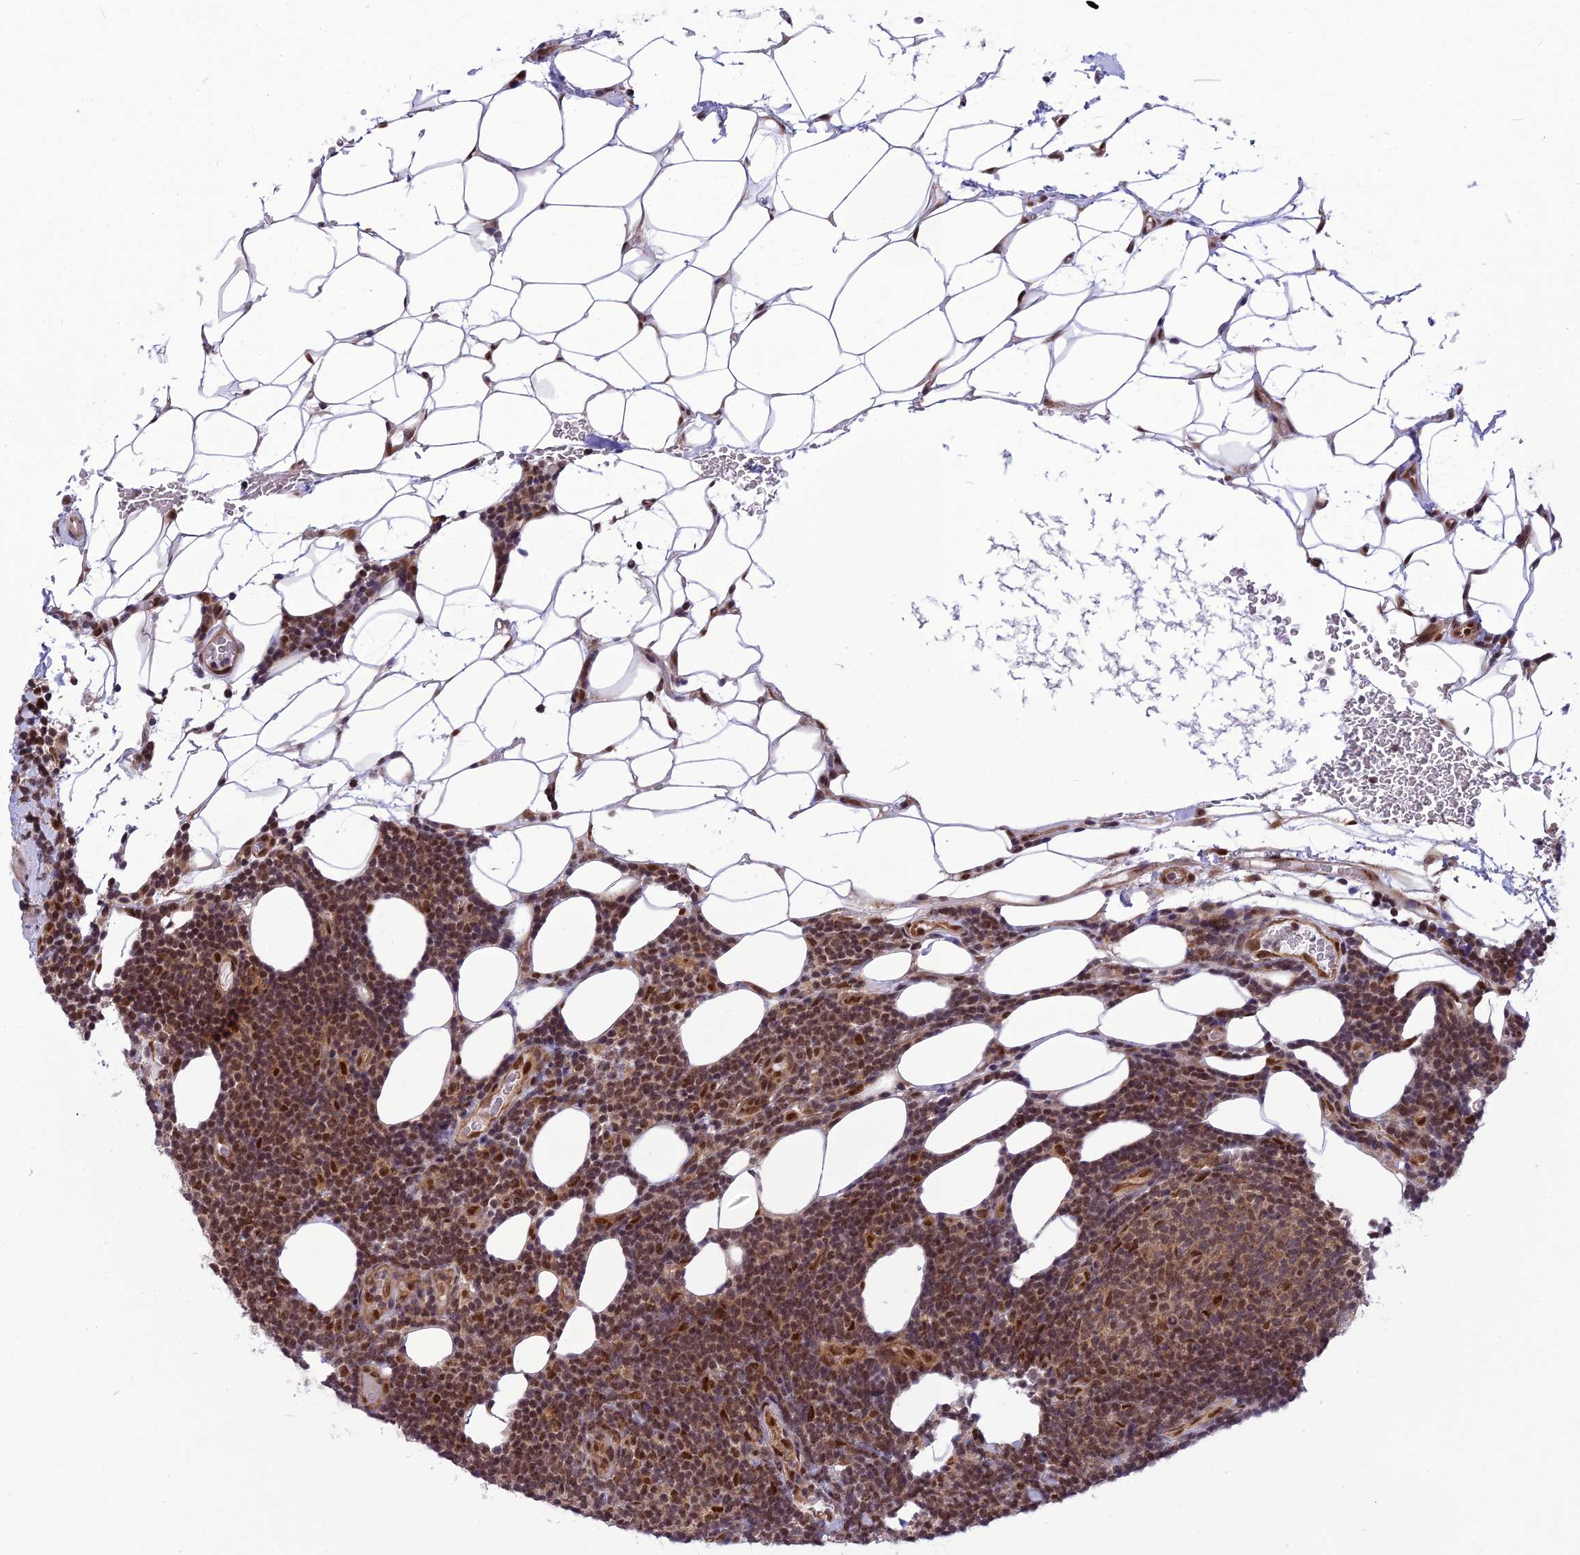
{"staining": {"intensity": "moderate", "quantity": ">75%", "location": "nuclear"}, "tissue": "lymphoma", "cell_type": "Tumor cells", "image_type": "cancer", "snomed": [{"axis": "morphology", "description": "Malignant lymphoma, non-Hodgkin's type, Low grade"}, {"axis": "topography", "description": "Lymph node"}], "caption": "About >75% of tumor cells in human low-grade malignant lymphoma, non-Hodgkin's type show moderate nuclear protein expression as visualized by brown immunohistochemical staining.", "gene": "RTRAF", "patient": {"sex": "male", "age": 66}}